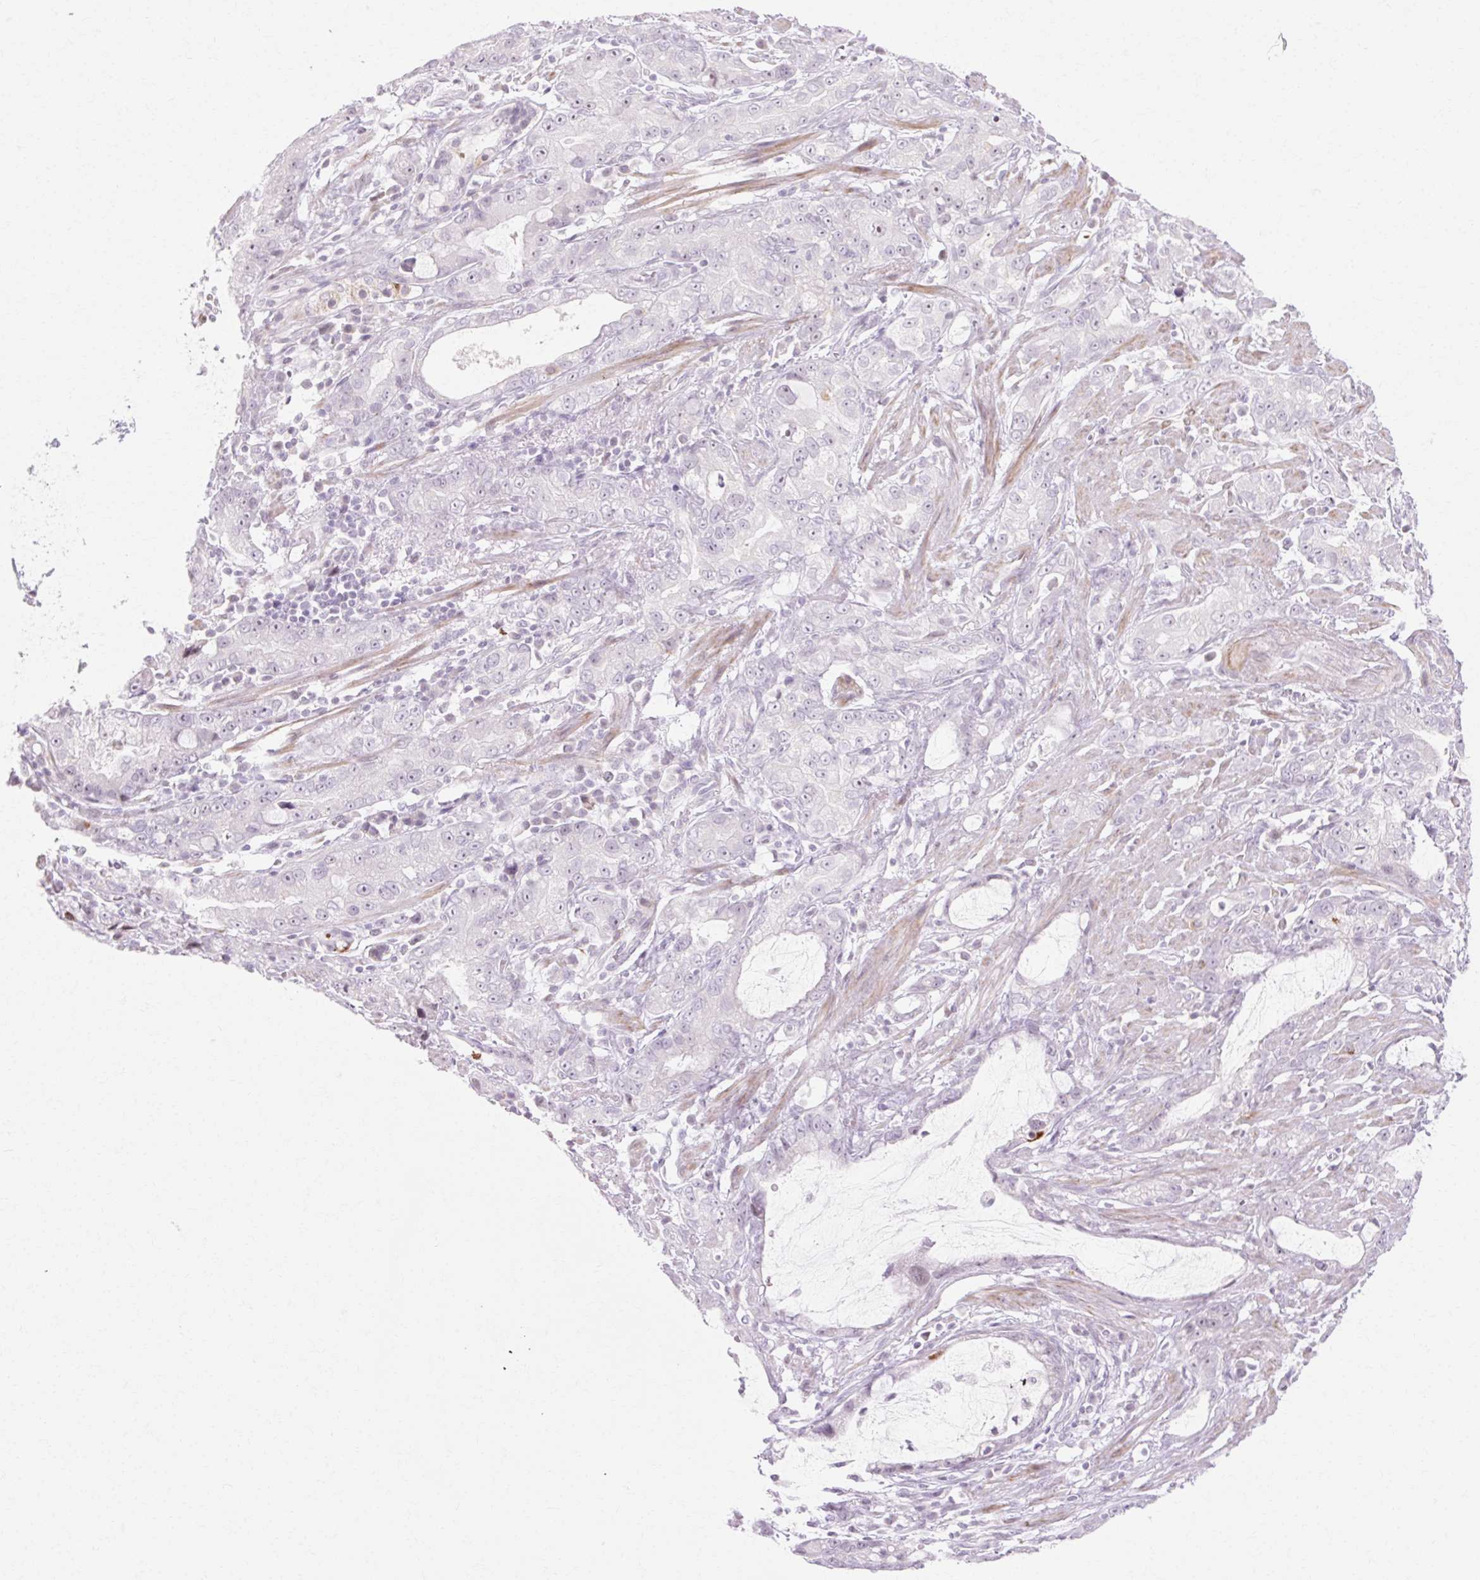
{"staining": {"intensity": "negative", "quantity": "none", "location": "none"}, "tissue": "stomach cancer", "cell_type": "Tumor cells", "image_type": "cancer", "snomed": [{"axis": "morphology", "description": "Adenocarcinoma, NOS"}, {"axis": "topography", "description": "Stomach"}], "caption": "A high-resolution image shows immunohistochemistry (IHC) staining of stomach adenocarcinoma, which shows no significant staining in tumor cells. The staining is performed using DAB (3,3'-diaminobenzidine) brown chromogen with nuclei counter-stained in using hematoxylin.", "gene": "C3orf49", "patient": {"sex": "male", "age": 55}}